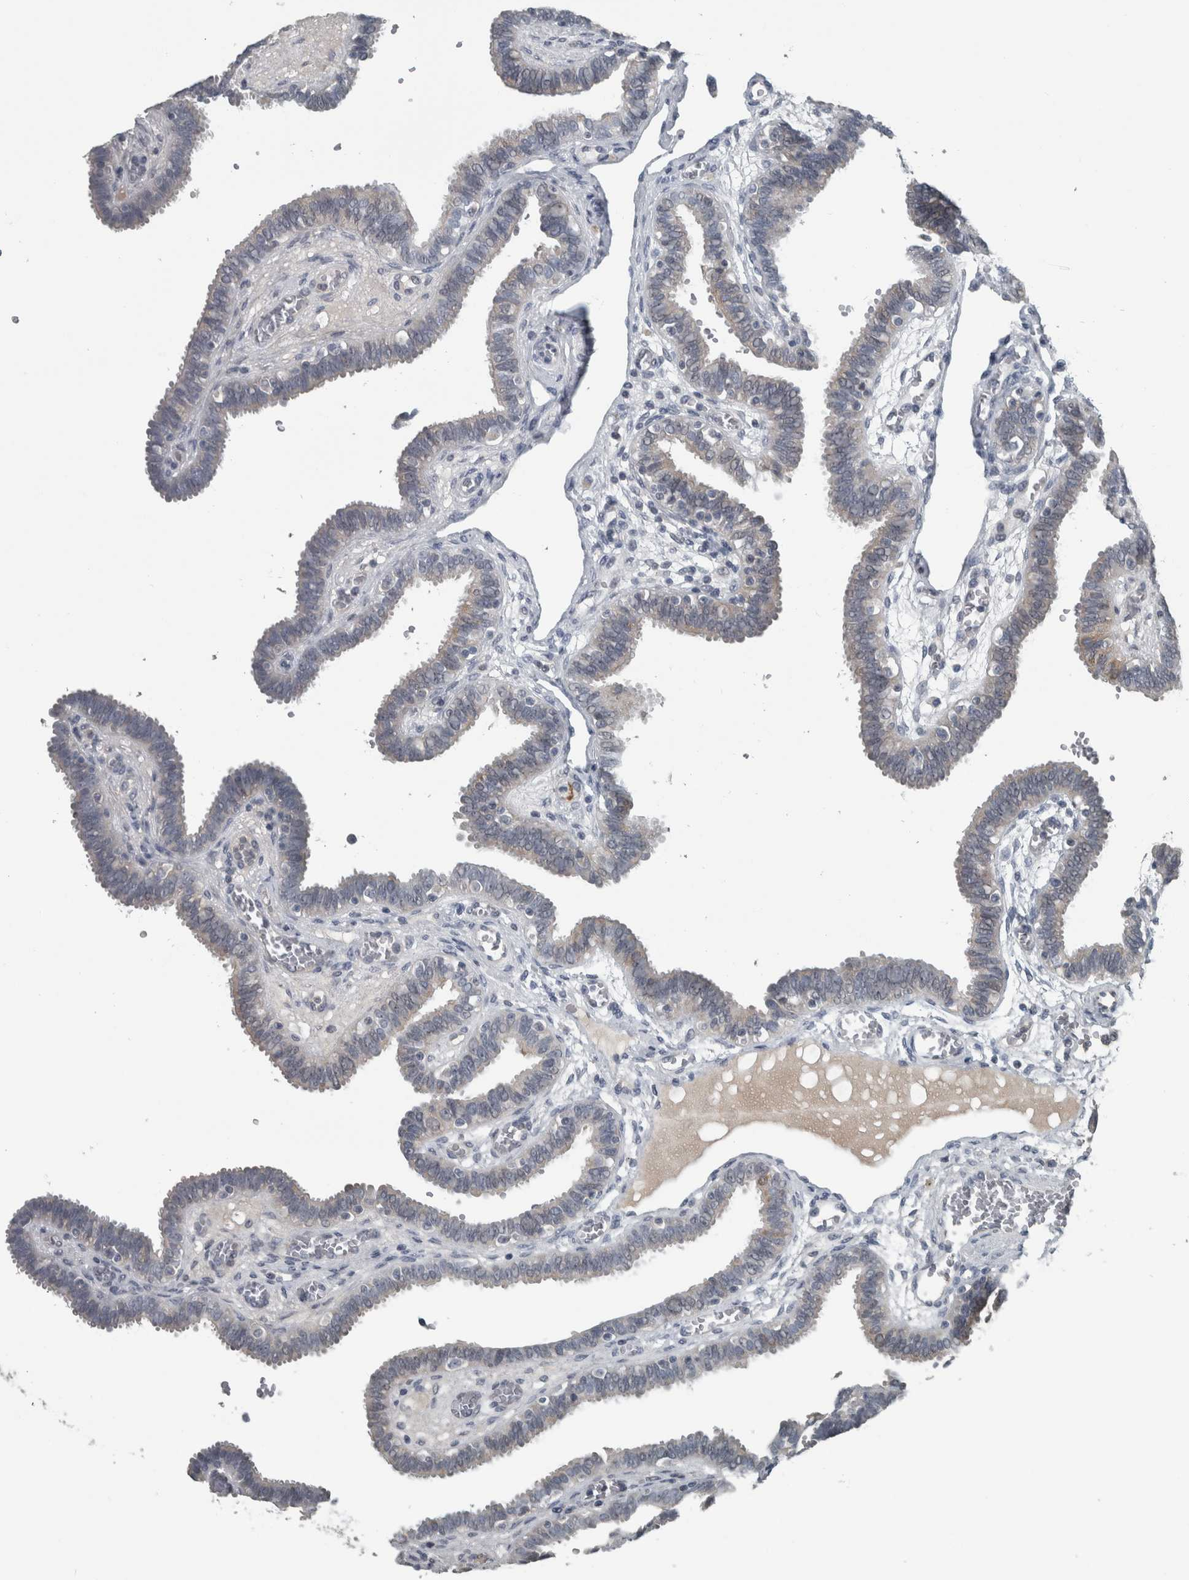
{"staining": {"intensity": "negative", "quantity": "none", "location": "none"}, "tissue": "fallopian tube", "cell_type": "Glandular cells", "image_type": "normal", "snomed": [{"axis": "morphology", "description": "Normal tissue, NOS"}, {"axis": "topography", "description": "Fallopian tube"}, {"axis": "topography", "description": "Placenta"}], "caption": "Unremarkable fallopian tube was stained to show a protein in brown. There is no significant positivity in glandular cells. (Stains: DAB (3,3'-diaminobenzidine) immunohistochemistry with hematoxylin counter stain, Microscopy: brightfield microscopy at high magnification).", "gene": "KRT20", "patient": {"sex": "female", "age": 32}}